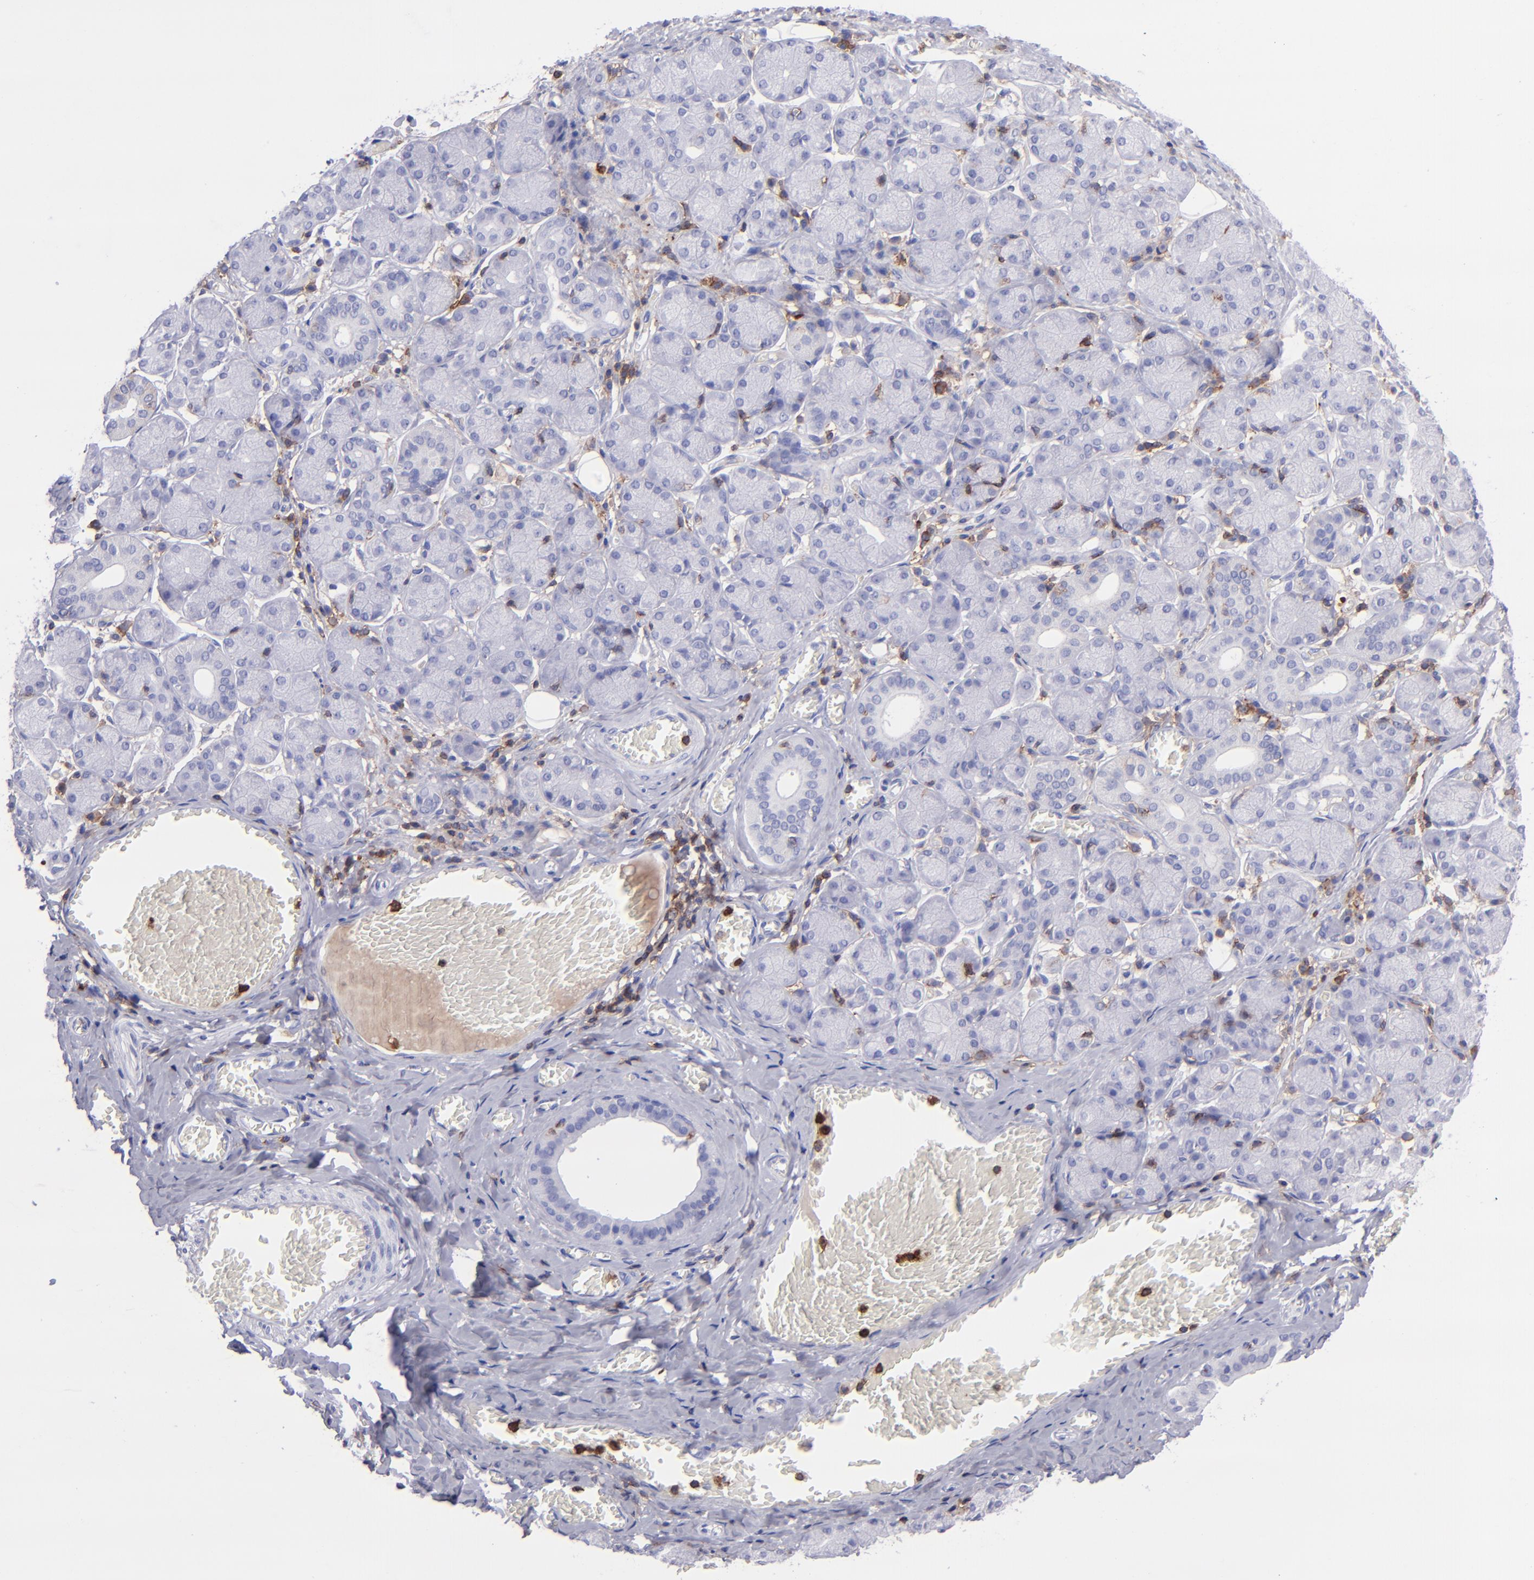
{"staining": {"intensity": "negative", "quantity": "none", "location": "none"}, "tissue": "salivary gland", "cell_type": "Glandular cells", "image_type": "normal", "snomed": [{"axis": "morphology", "description": "Normal tissue, NOS"}, {"axis": "topography", "description": "Salivary gland"}], "caption": "Glandular cells are negative for protein expression in normal human salivary gland. (Brightfield microscopy of DAB IHC at high magnification).", "gene": "ICAM3", "patient": {"sex": "female", "age": 24}}